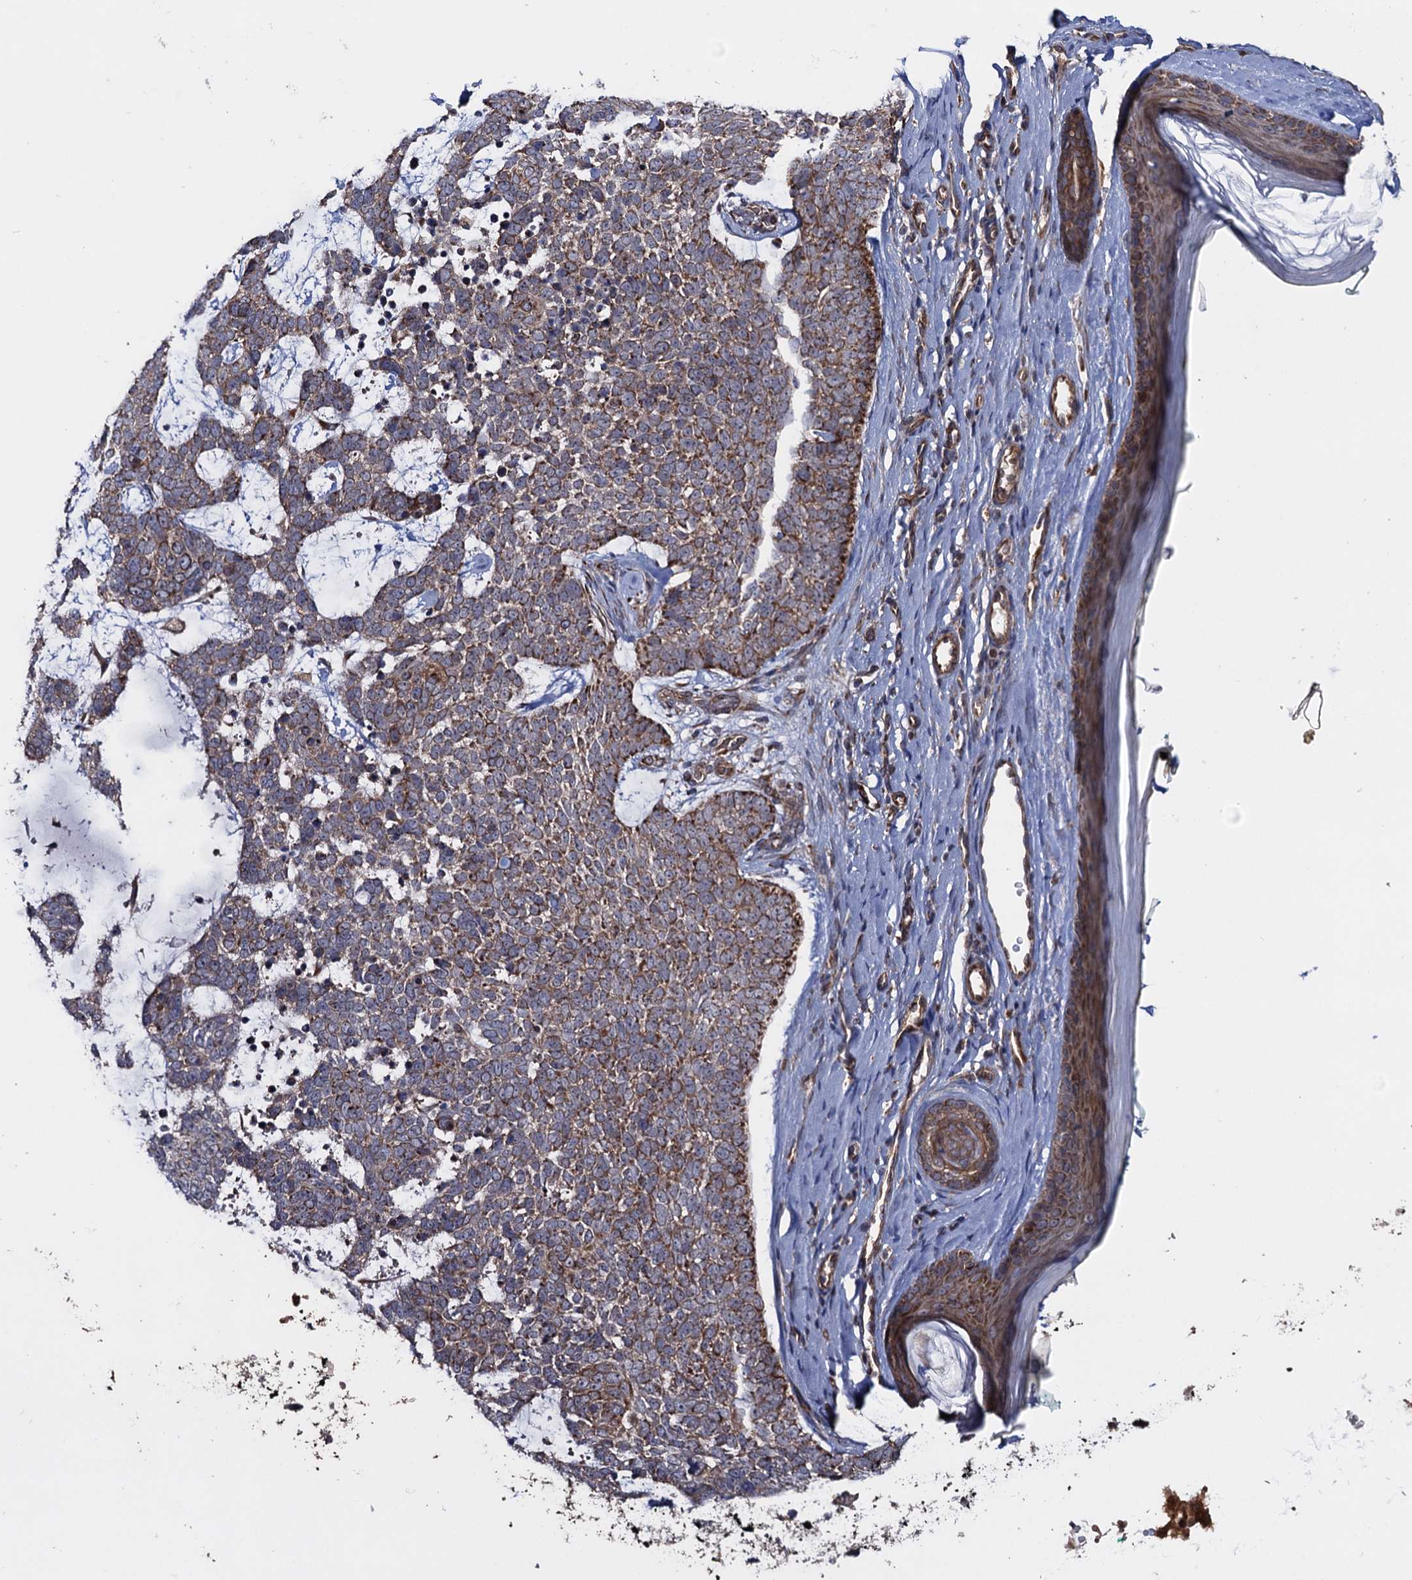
{"staining": {"intensity": "moderate", "quantity": ">75%", "location": "cytoplasmic/membranous"}, "tissue": "skin cancer", "cell_type": "Tumor cells", "image_type": "cancer", "snomed": [{"axis": "morphology", "description": "Basal cell carcinoma"}, {"axis": "topography", "description": "Skin"}], "caption": "Approximately >75% of tumor cells in human skin cancer (basal cell carcinoma) show moderate cytoplasmic/membranous protein positivity as visualized by brown immunohistochemical staining.", "gene": "HAUS1", "patient": {"sex": "female", "age": 81}}